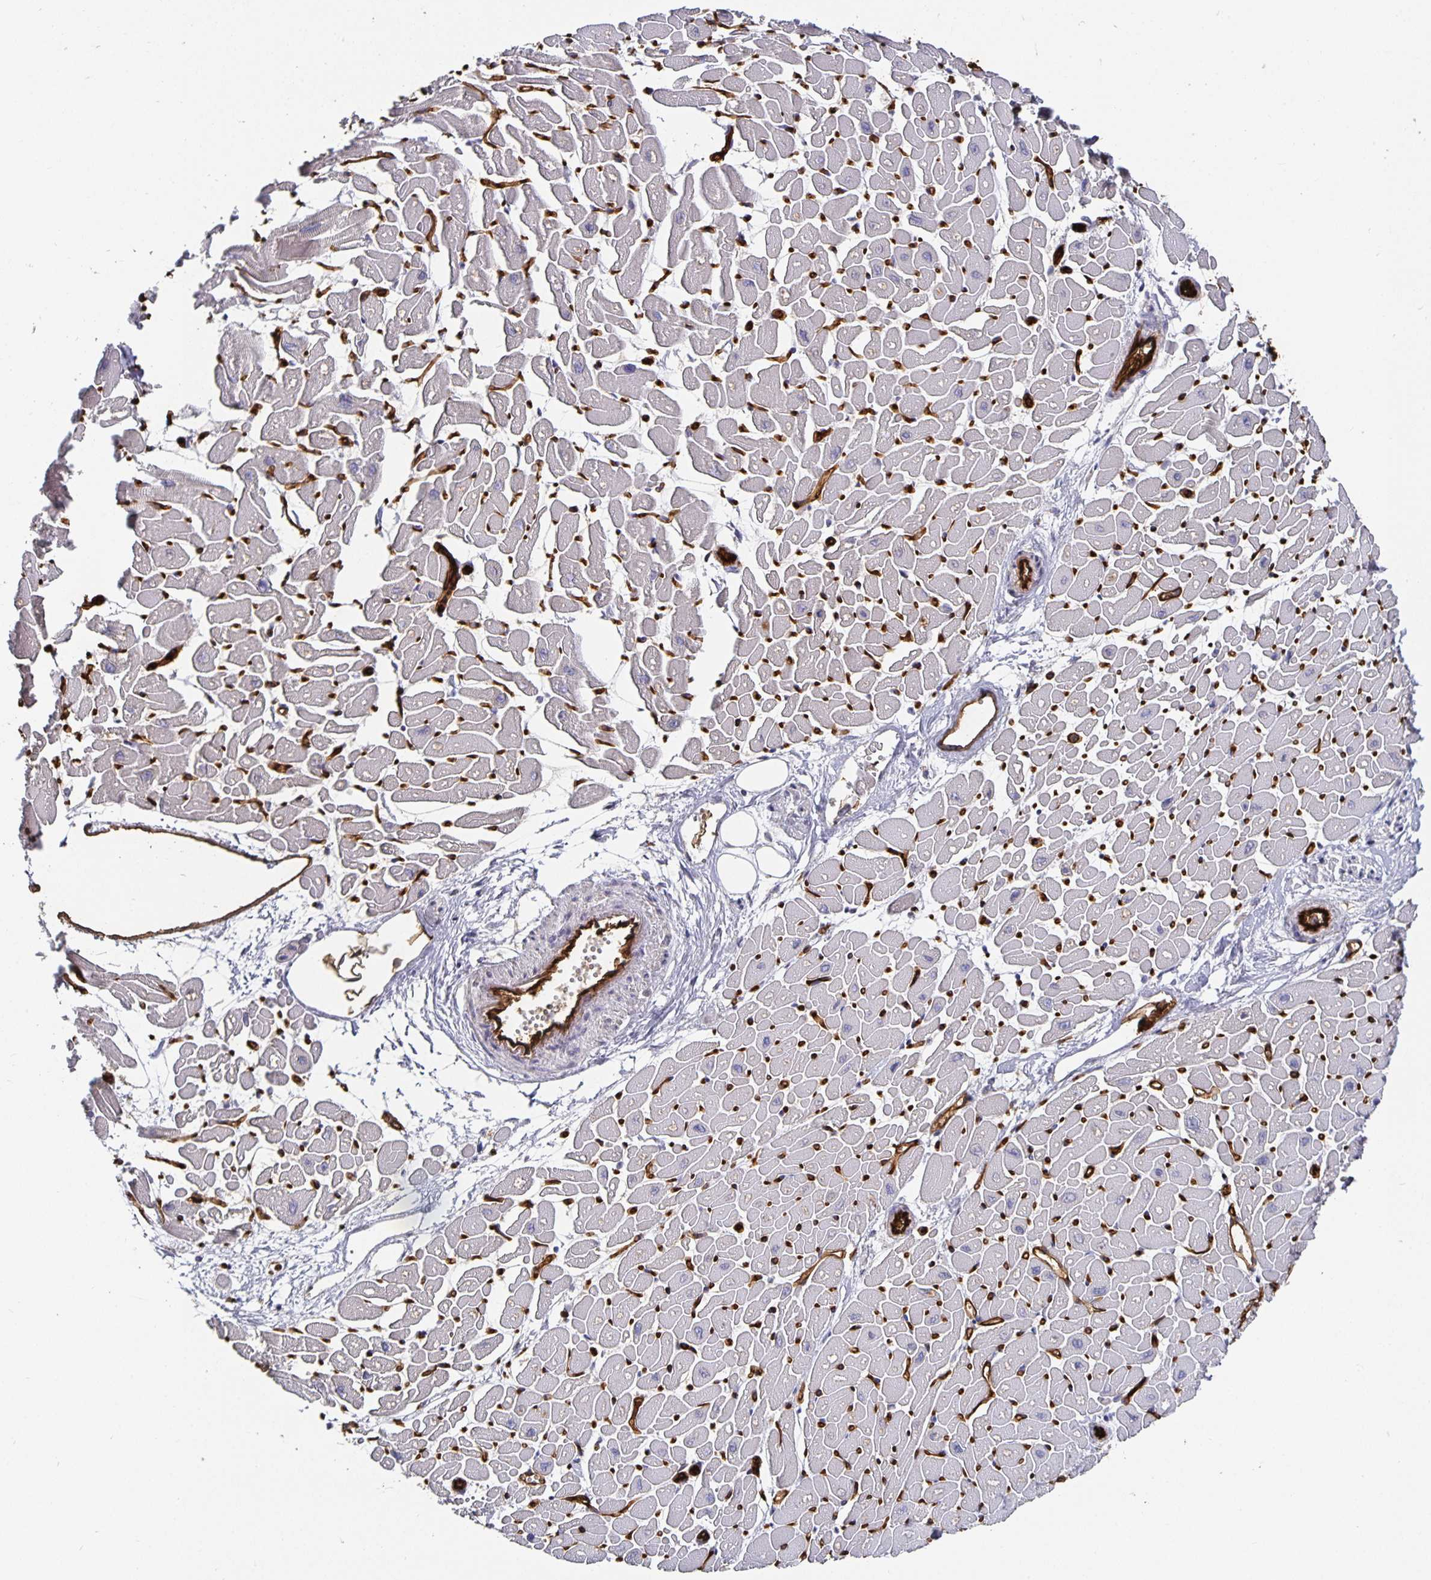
{"staining": {"intensity": "negative", "quantity": "none", "location": "none"}, "tissue": "heart muscle", "cell_type": "Cardiomyocytes", "image_type": "normal", "snomed": [{"axis": "morphology", "description": "Normal tissue, NOS"}, {"axis": "topography", "description": "Heart"}], "caption": "IHC photomicrograph of unremarkable human heart muscle stained for a protein (brown), which reveals no expression in cardiomyocytes.", "gene": "PODXL", "patient": {"sex": "male", "age": 57}}